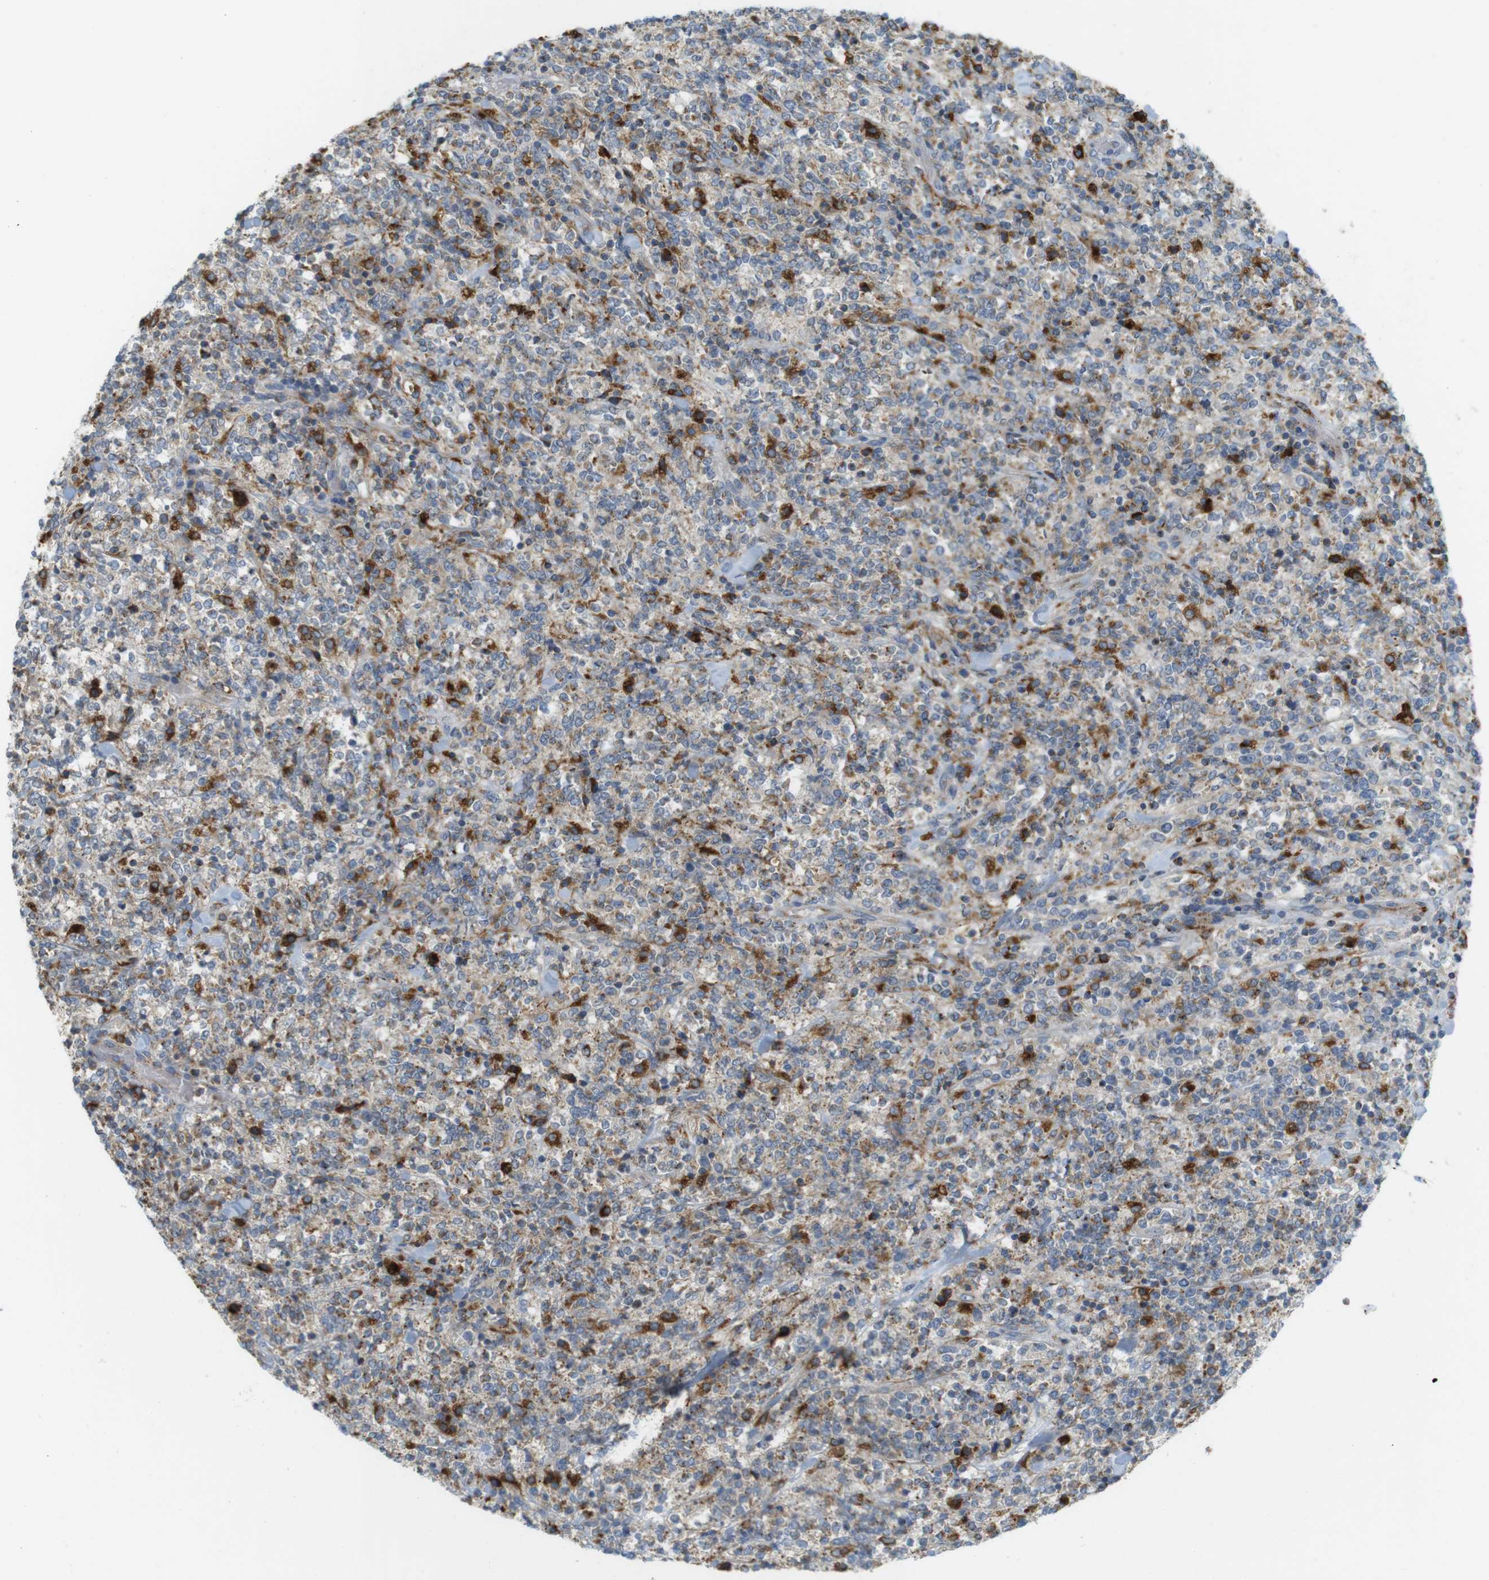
{"staining": {"intensity": "strong", "quantity": "<25%", "location": "cytoplasmic/membranous"}, "tissue": "lymphoma", "cell_type": "Tumor cells", "image_type": "cancer", "snomed": [{"axis": "morphology", "description": "Malignant lymphoma, non-Hodgkin's type, High grade"}, {"axis": "topography", "description": "Soft tissue"}], "caption": "High-magnification brightfield microscopy of malignant lymphoma, non-Hodgkin's type (high-grade) stained with DAB (brown) and counterstained with hematoxylin (blue). tumor cells exhibit strong cytoplasmic/membranous staining is appreciated in about<25% of cells.", "gene": "LAMP1", "patient": {"sex": "male", "age": 18}}